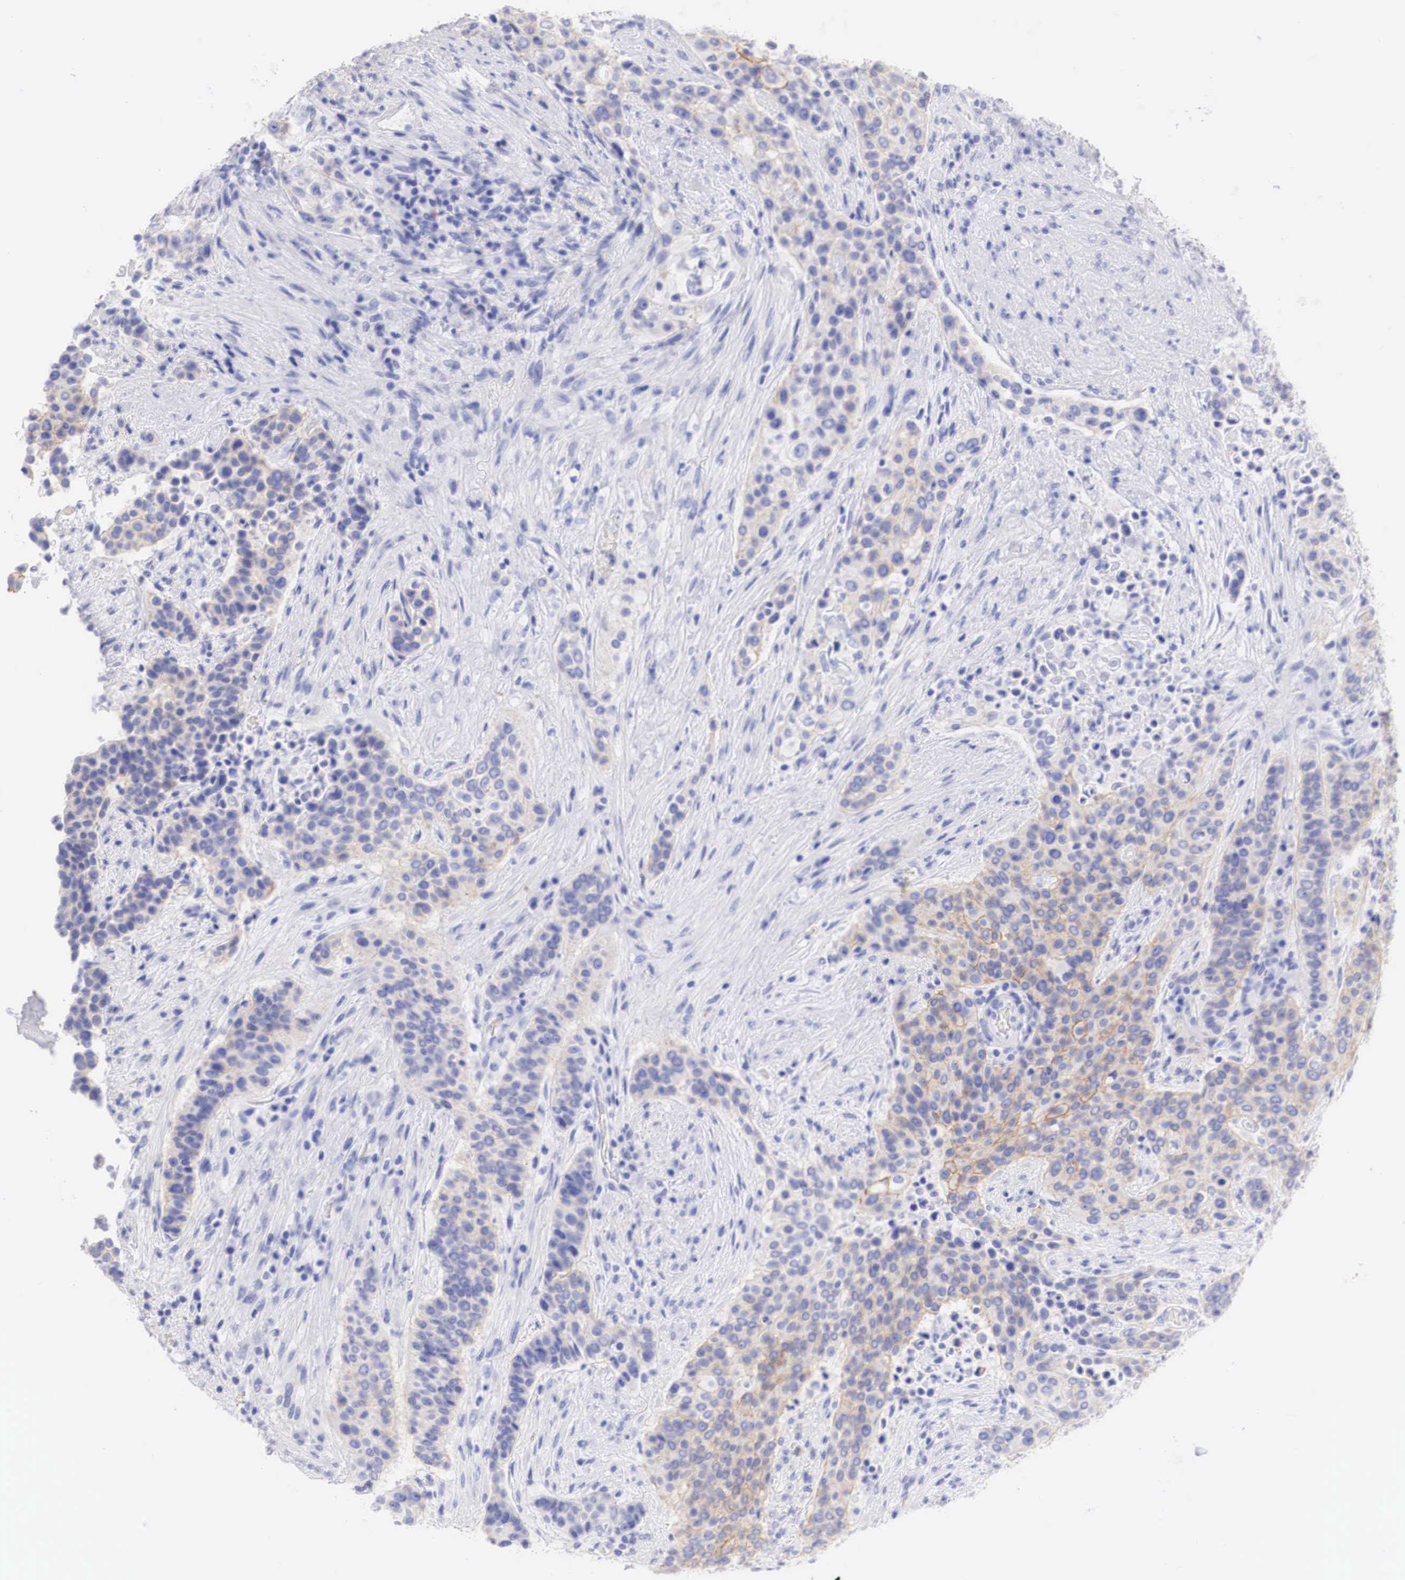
{"staining": {"intensity": "moderate", "quantity": "<25%", "location": "cytoplasmic/membranous"}, "tissue": "urothelial cancer", "cell_type": "Tumor cells", "image_type": "cancer", "snomed": [{"axis": "morphology", "description": "Urothelial carcinoma, High grade"}, {"axis": "topography", "description": "Urinary bladder"}], "caption": "The micrograph exhibits immunohistochemical staining of high-grade urothelial carcinoma. There is moderate cytoplasmic/membranous positivity is present in approximately <25% of tumor cells. (DAB (3,3'-diaminobenzidine) IHC, brown staining for protein, blue staining for nuclei).", "gene": "ERBB2", "patient": {"sex": "male", "age": 74}}